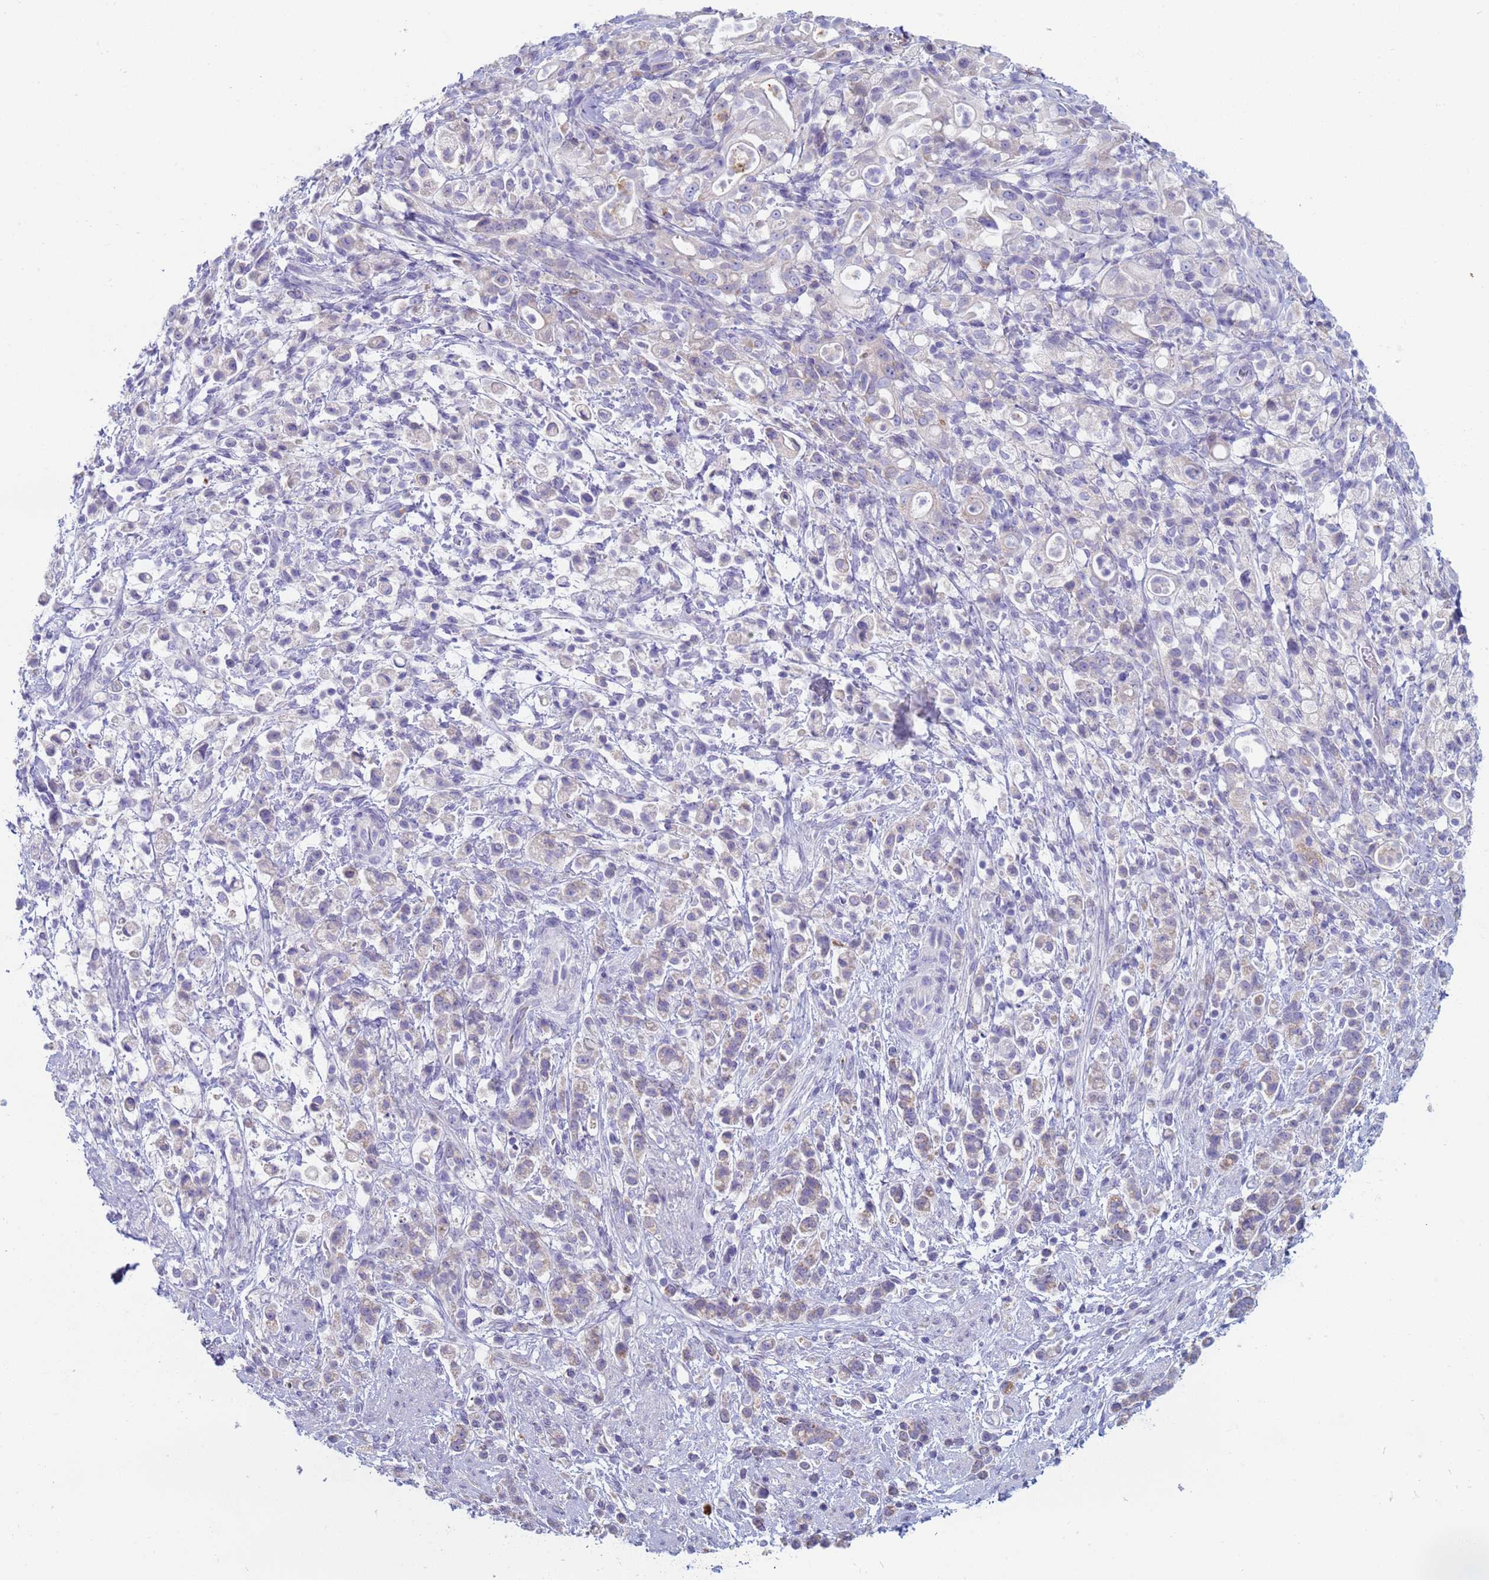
{"staining": {"intensity": "negative", "quantity": "none", "location": "none"}, "tissue": "stomach cancer", "cell_type": "Tumor cells", "image_type": "cancer", "snomed": [{"axis": "morphology", "description": "Adenocarcinoma, NOS"}, {"axis": "topography", "description": "Stomach"}], "caption": "Adenocarcinoma (stomach) was stained to show a protein in brown. There is no significant expression in tumor cells.", "gene": "CR1", "patient": {"sex": "female", "age": 60}}